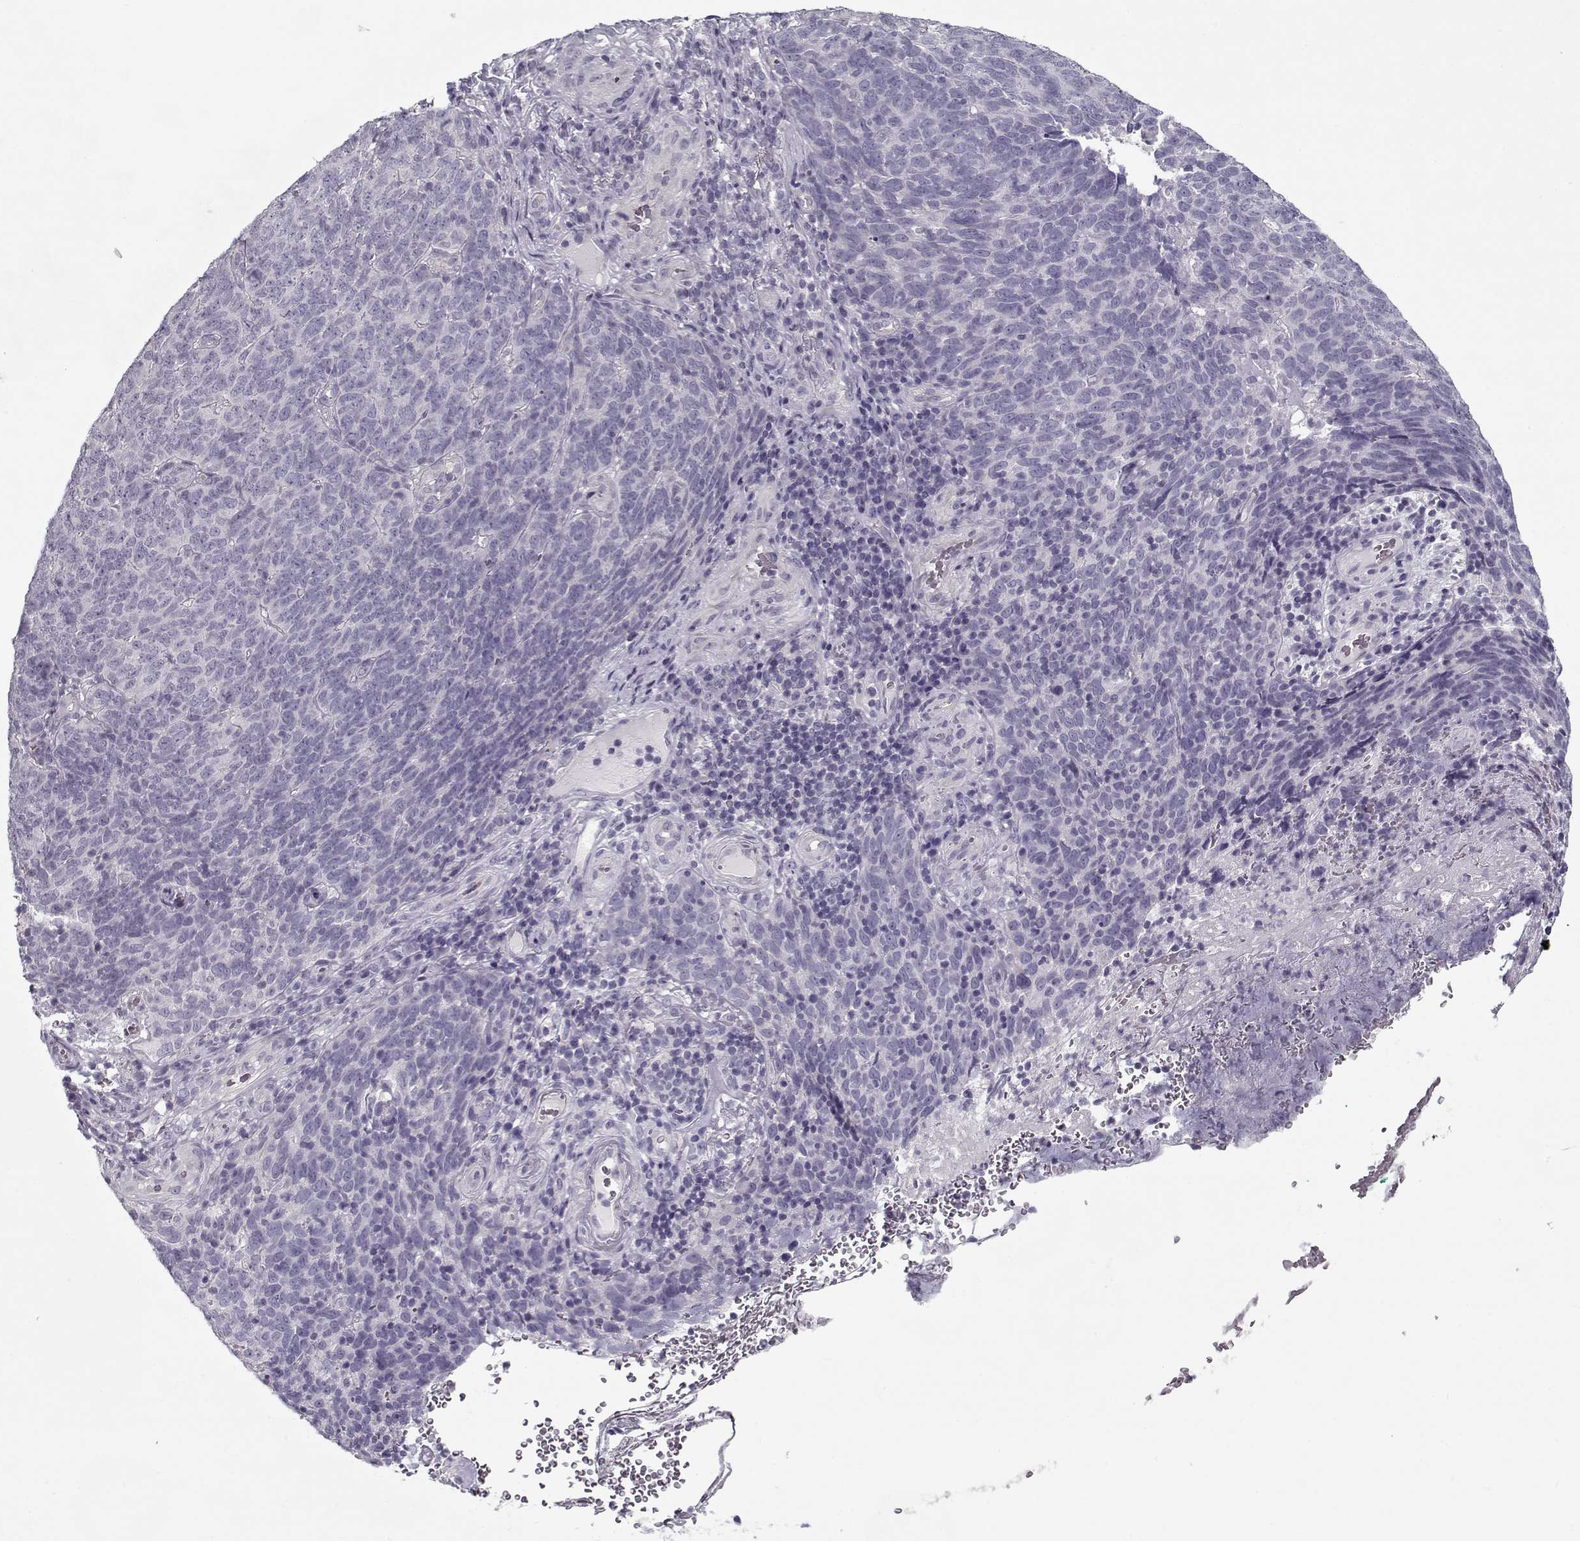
{"staining": {"intensity": "negative", "quantity": "none", "location": "none"}, "tissue": "skin cancer", "cell_type": "Tumor cells", "image_type": "cancer", "snomed": [{"axis": "morphology", "description": "Squamous cell carcinoma, NOS"}, {"axis": "topography", "description": "Skin"}, {"axis": "topography", "description": "Anal"}], "caption": "A micrograph of skin cancer (squamous cell carcinoma) stained for a protein displays no brown staining in tumor cells. (Brightfield microscopy of DAB (3,3'-diaminobenzidine) IHC at high magnification).", "gene": "CCDC136", "patient": {"sex": "female", "age": 51}}